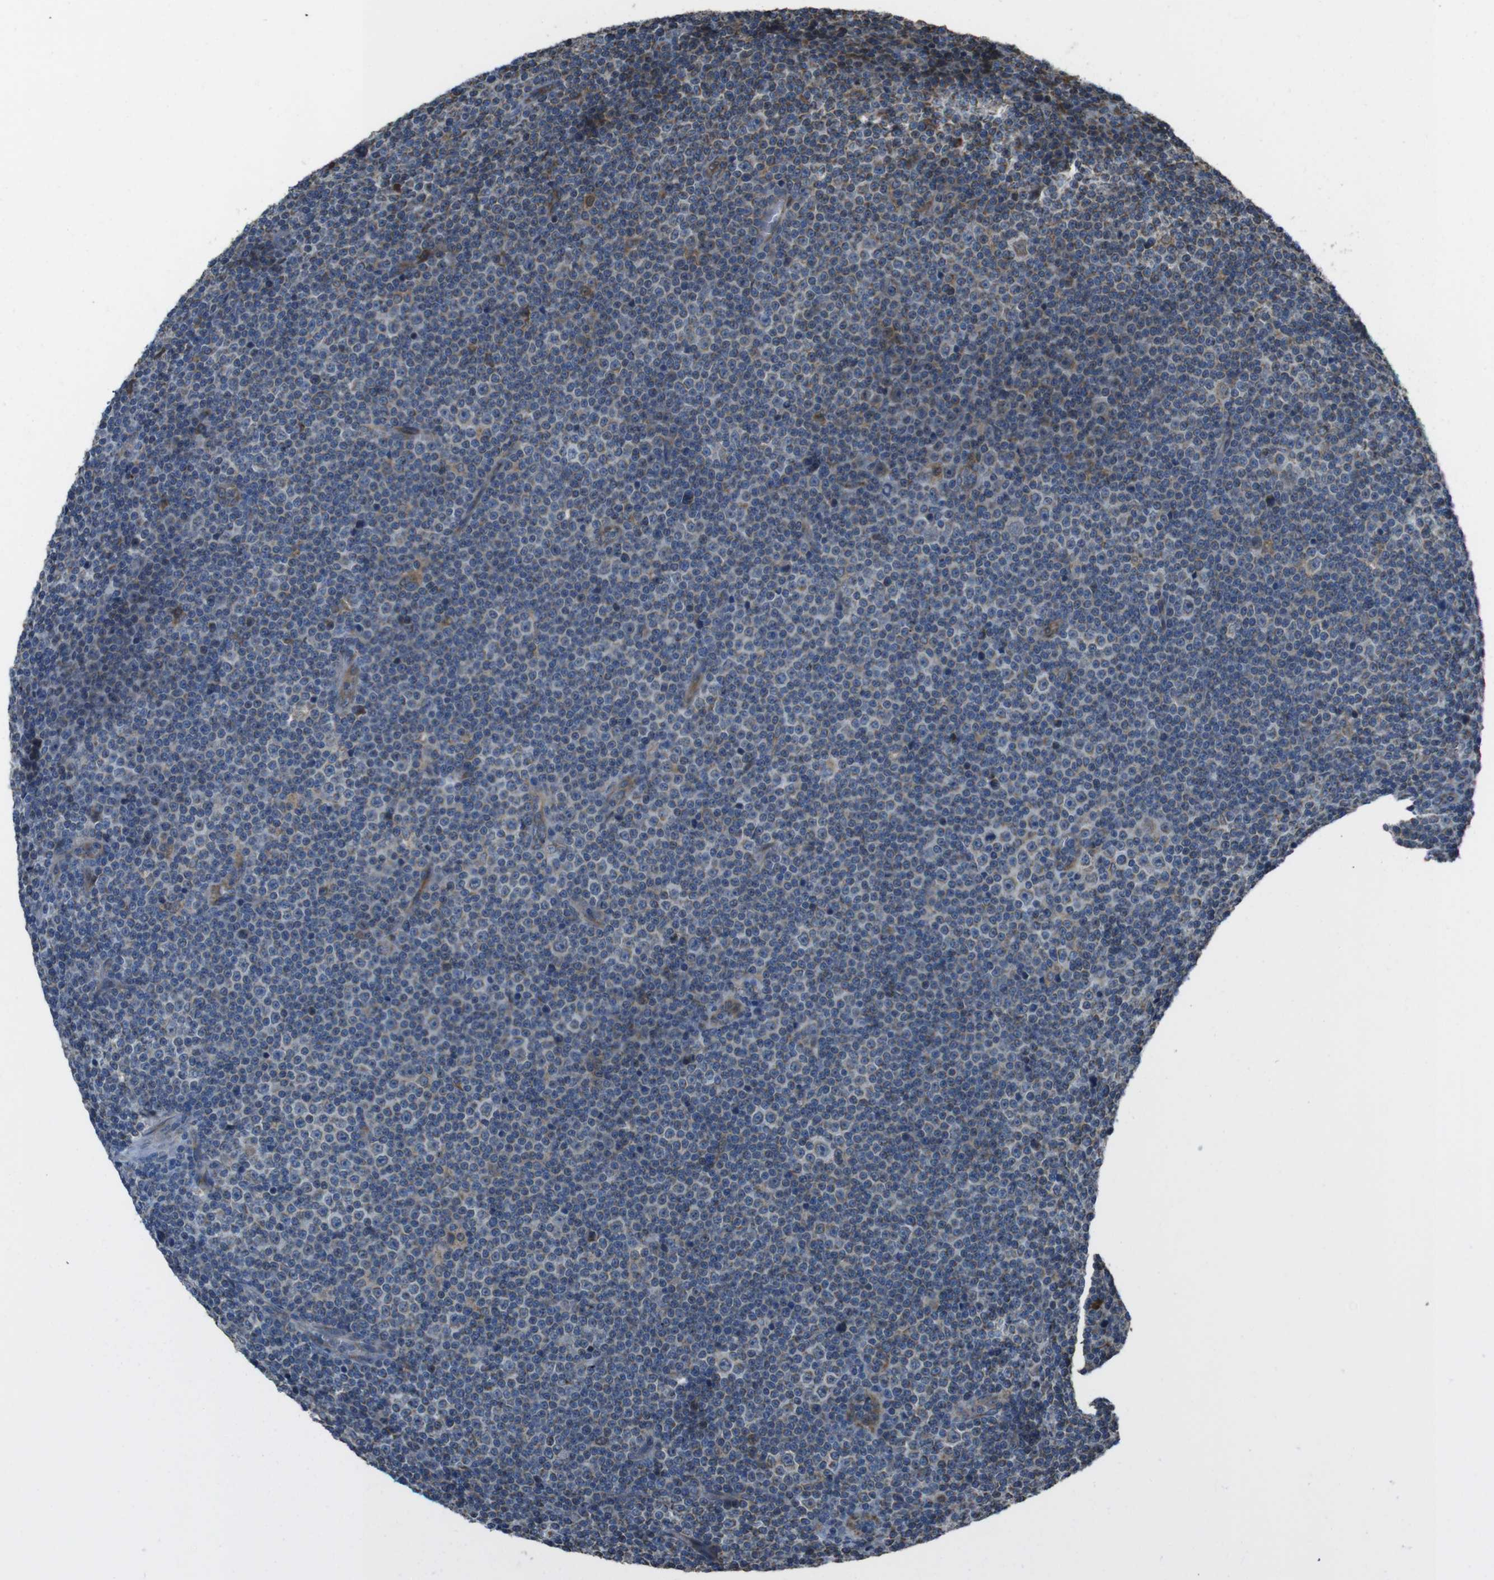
{"staining": {"intensity": "negative", "quantity": "none", "location": "none"}, "tissue": "lymphoma", "cell_type": "Tumor cells", "image_type": "cancer", "snomed": [{"axis": "morphology", "description": "Malignant lymphoma, non-Hodgkin's type, Low grade"}, {"axis": "topography", "description": "Lymph node"}], "caption": "A high-resolution histopathology image shows IHC staining of low-grade malignant lymphoma, non-Hodgkin's type, which demonstrates no significant expression in tumor cells.", "gene": "GIMAP8", "patient": {"sex": "female", "age": 67}}